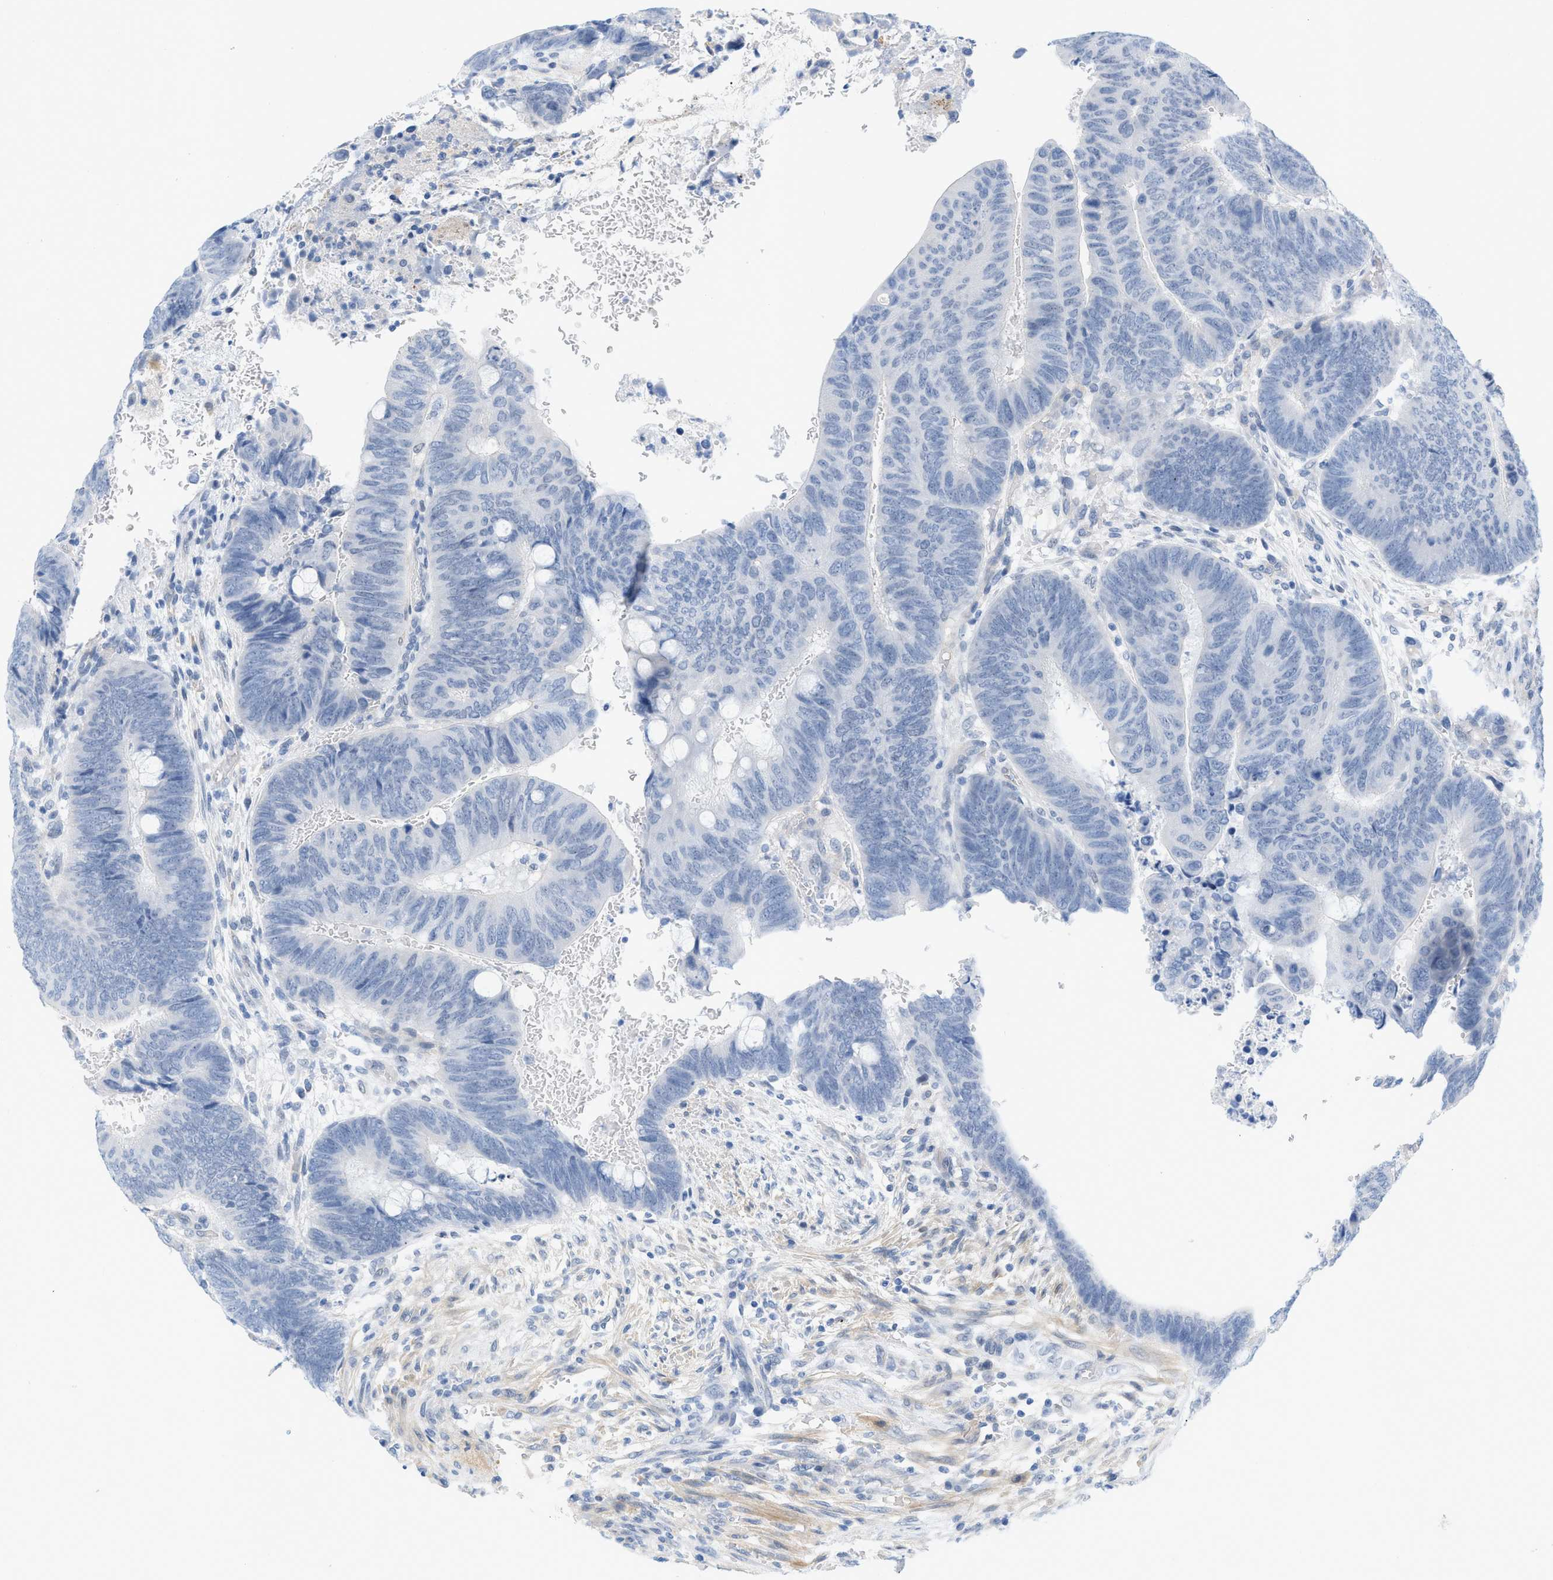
{"staining": {"intensity": "negative", "quantity": "none", "location": "none"}, "tissue": "colorectal cancer", "cell_type": "Tumor cells", "image_type": "cancer", "snomed": [{"axis": "morphology", "description": "Normal tissue, NOS"}, {"axis": "morphology", "description": "Adenocarcinoma, NOS"}, {"axis": "topography", "description": "Rectum"}], "caption": "Tumor cells are negative for protein expression in human colorectal cancer (adenocarcinoma). (Brightfield microscopy of DAB immunohistochemistry at high magnification).", "gene": "HLTF", "patient": {"sex": "male", "age": 92}}